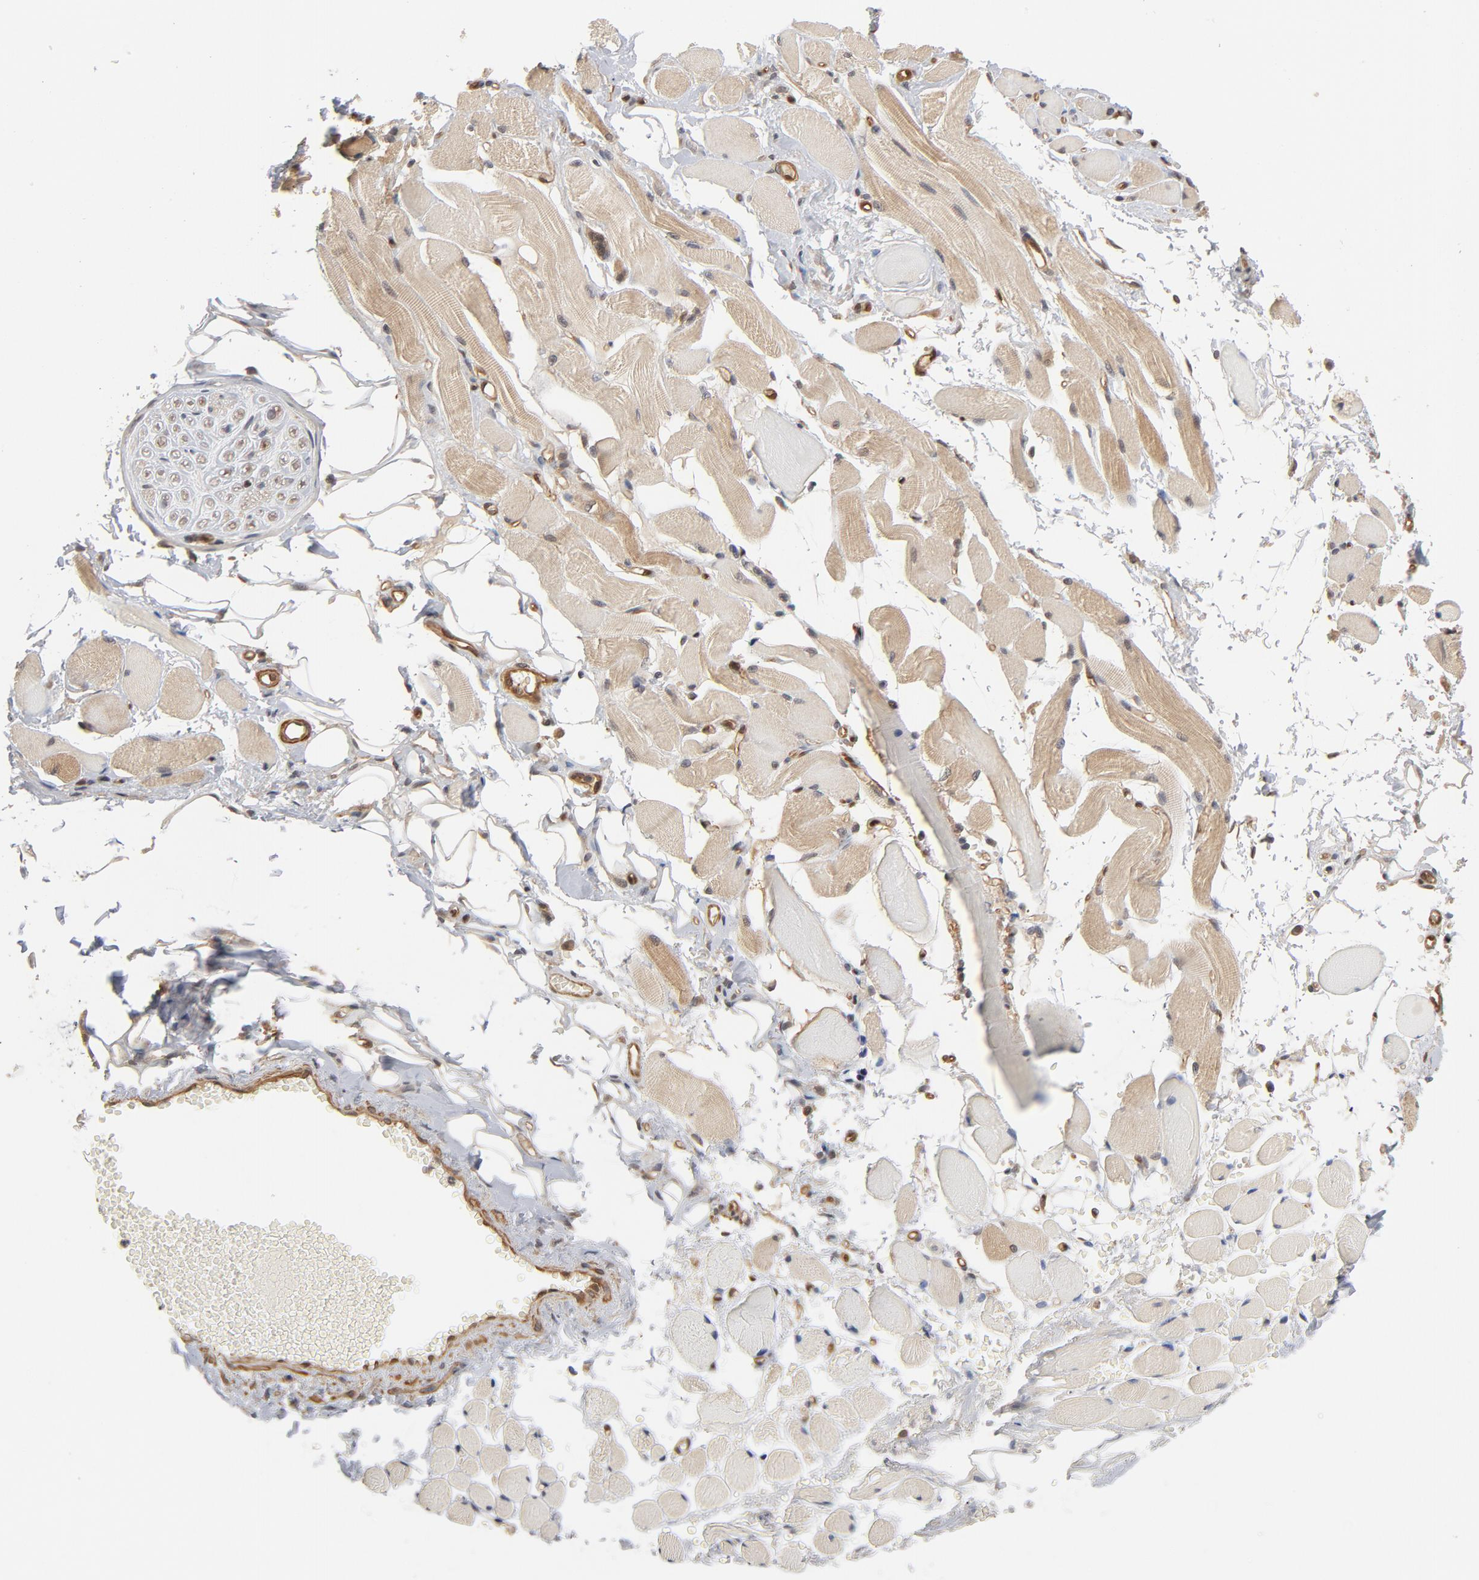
{"staining": {"intensity": "moderate", "quantity": ">75%", "location": "cytoplasmic/membranous,nuclear"}, "tissue": "adipose tissue", "cell_type": "Adipocytes", "image_type": "normal", "snomed": [{"axis": "morphology", "description": "Normal tissue, NOS"}, {"axis": "morphology", "description": "Squamous cell carcinoma, NOS"}, {"axis": "topography", "description": "Skeletal muscle"}, {"axis": "topography", "description": "Soft tissue"}, {"axis": "topography", "description": "Oral tissue"}], "caption": "Adipocytes demonstrate medium levels of moderate cytoplasmic/membranous,nuclear expression in about >75% of cells in benign human adipose tissue. Using DAB (3,3'-diaminobenzidine) (brown) and hematoxylin (blue) stains, captured at high magnification using brightfield microscopy.", "gene": "CDC37", "patient": {"sex": "male", "age": 54}}